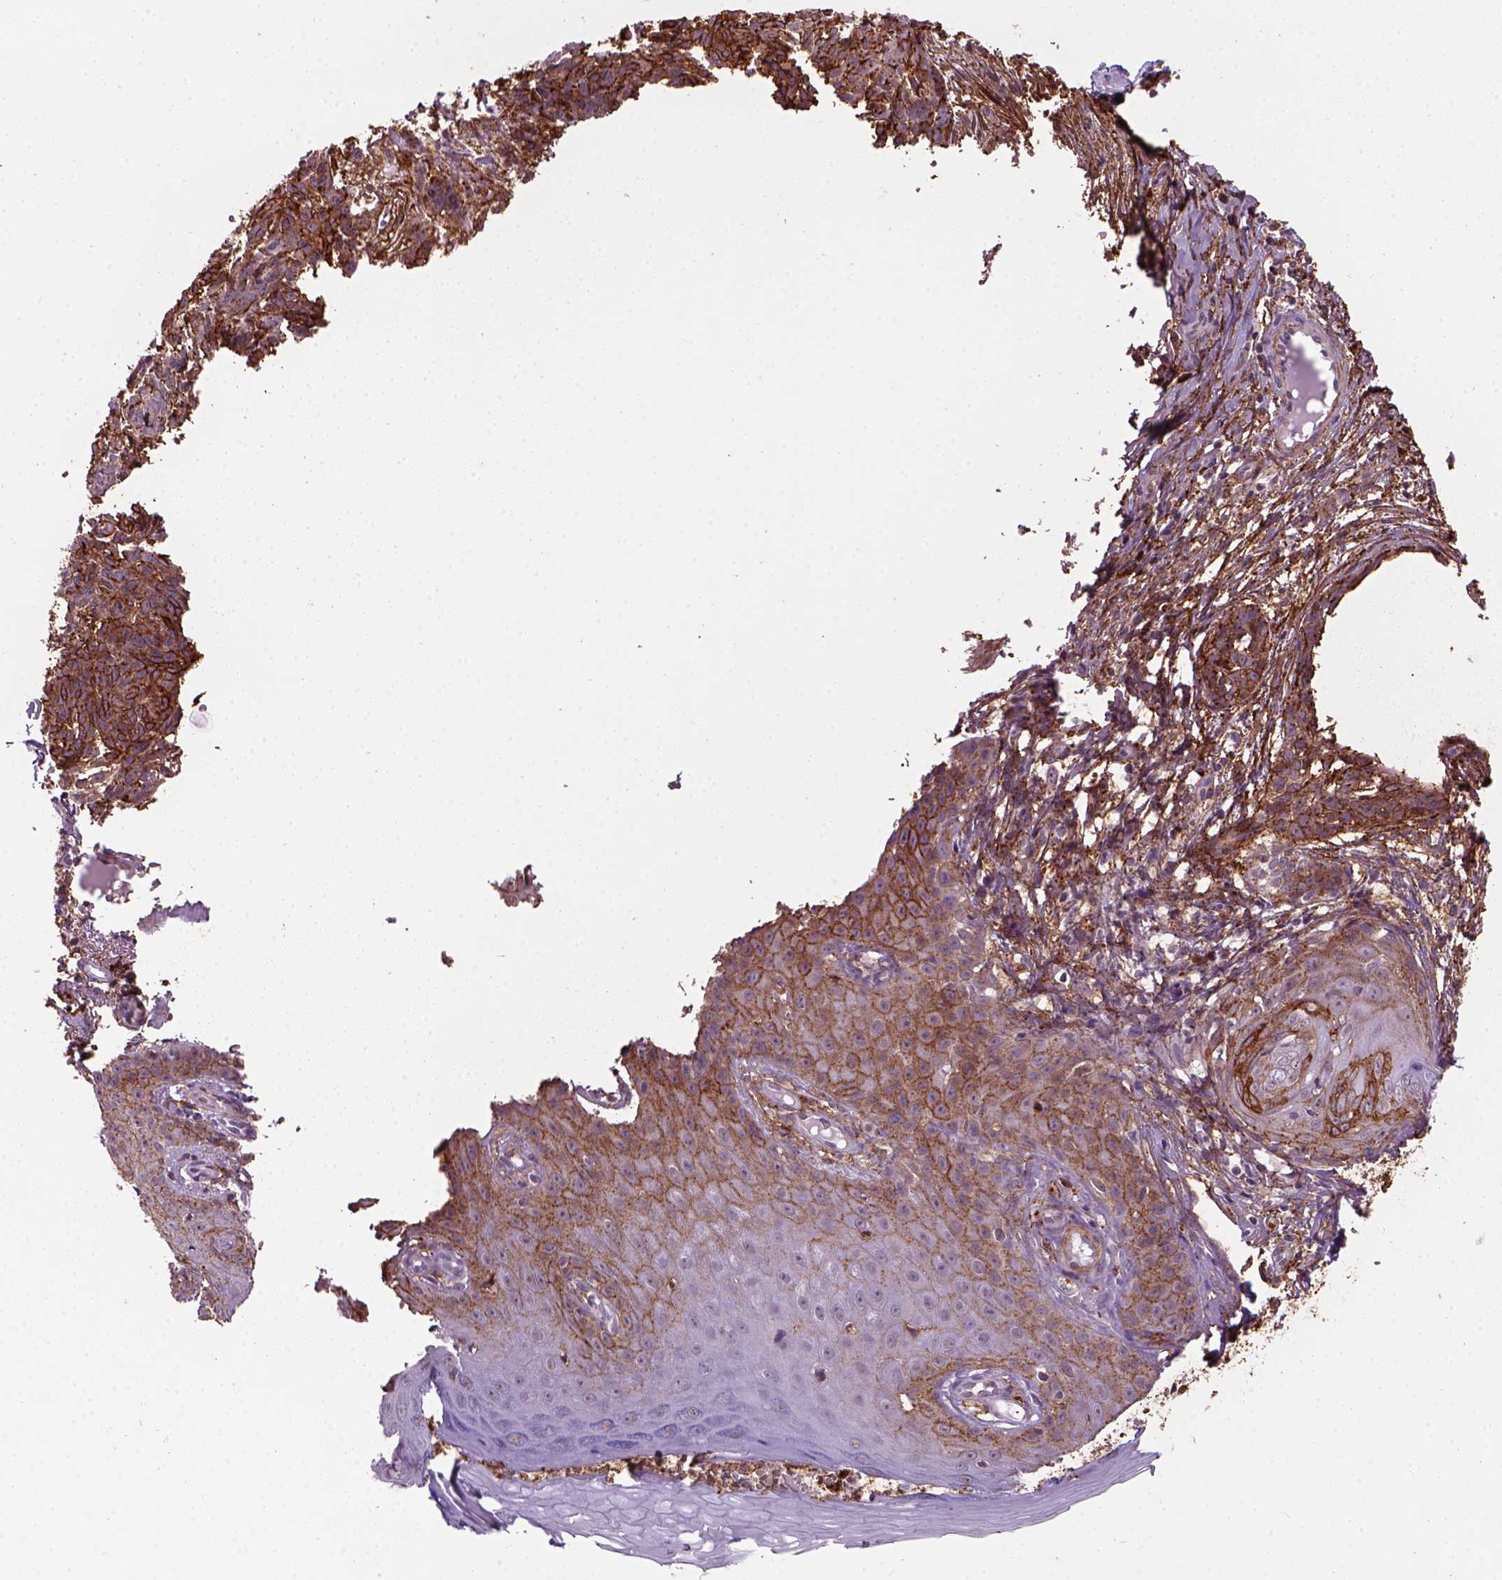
{"staining": {"intensity": "strong", "quantity": "25%-75%", "location": "cytoplasmic/membranous"}, "tissue": "skin cancer", "cell_type": "Tumor cells", "image_type": "cancer", "snomed": [{"axis": "morphology", "description": "Basal cell carcinoma"}, {"axis": "topography", "description": "Skin"}], "caption": "A high-resolution micrograph shows immunohistochemistry (IHC) staining of basal cell carcinoma (skin), which shows strong cytoplasmic/membranous expression in about 25%-75% of tumor cells.", "gene": "MARCKS", "patient": {"sex": "male", "age": 88}}